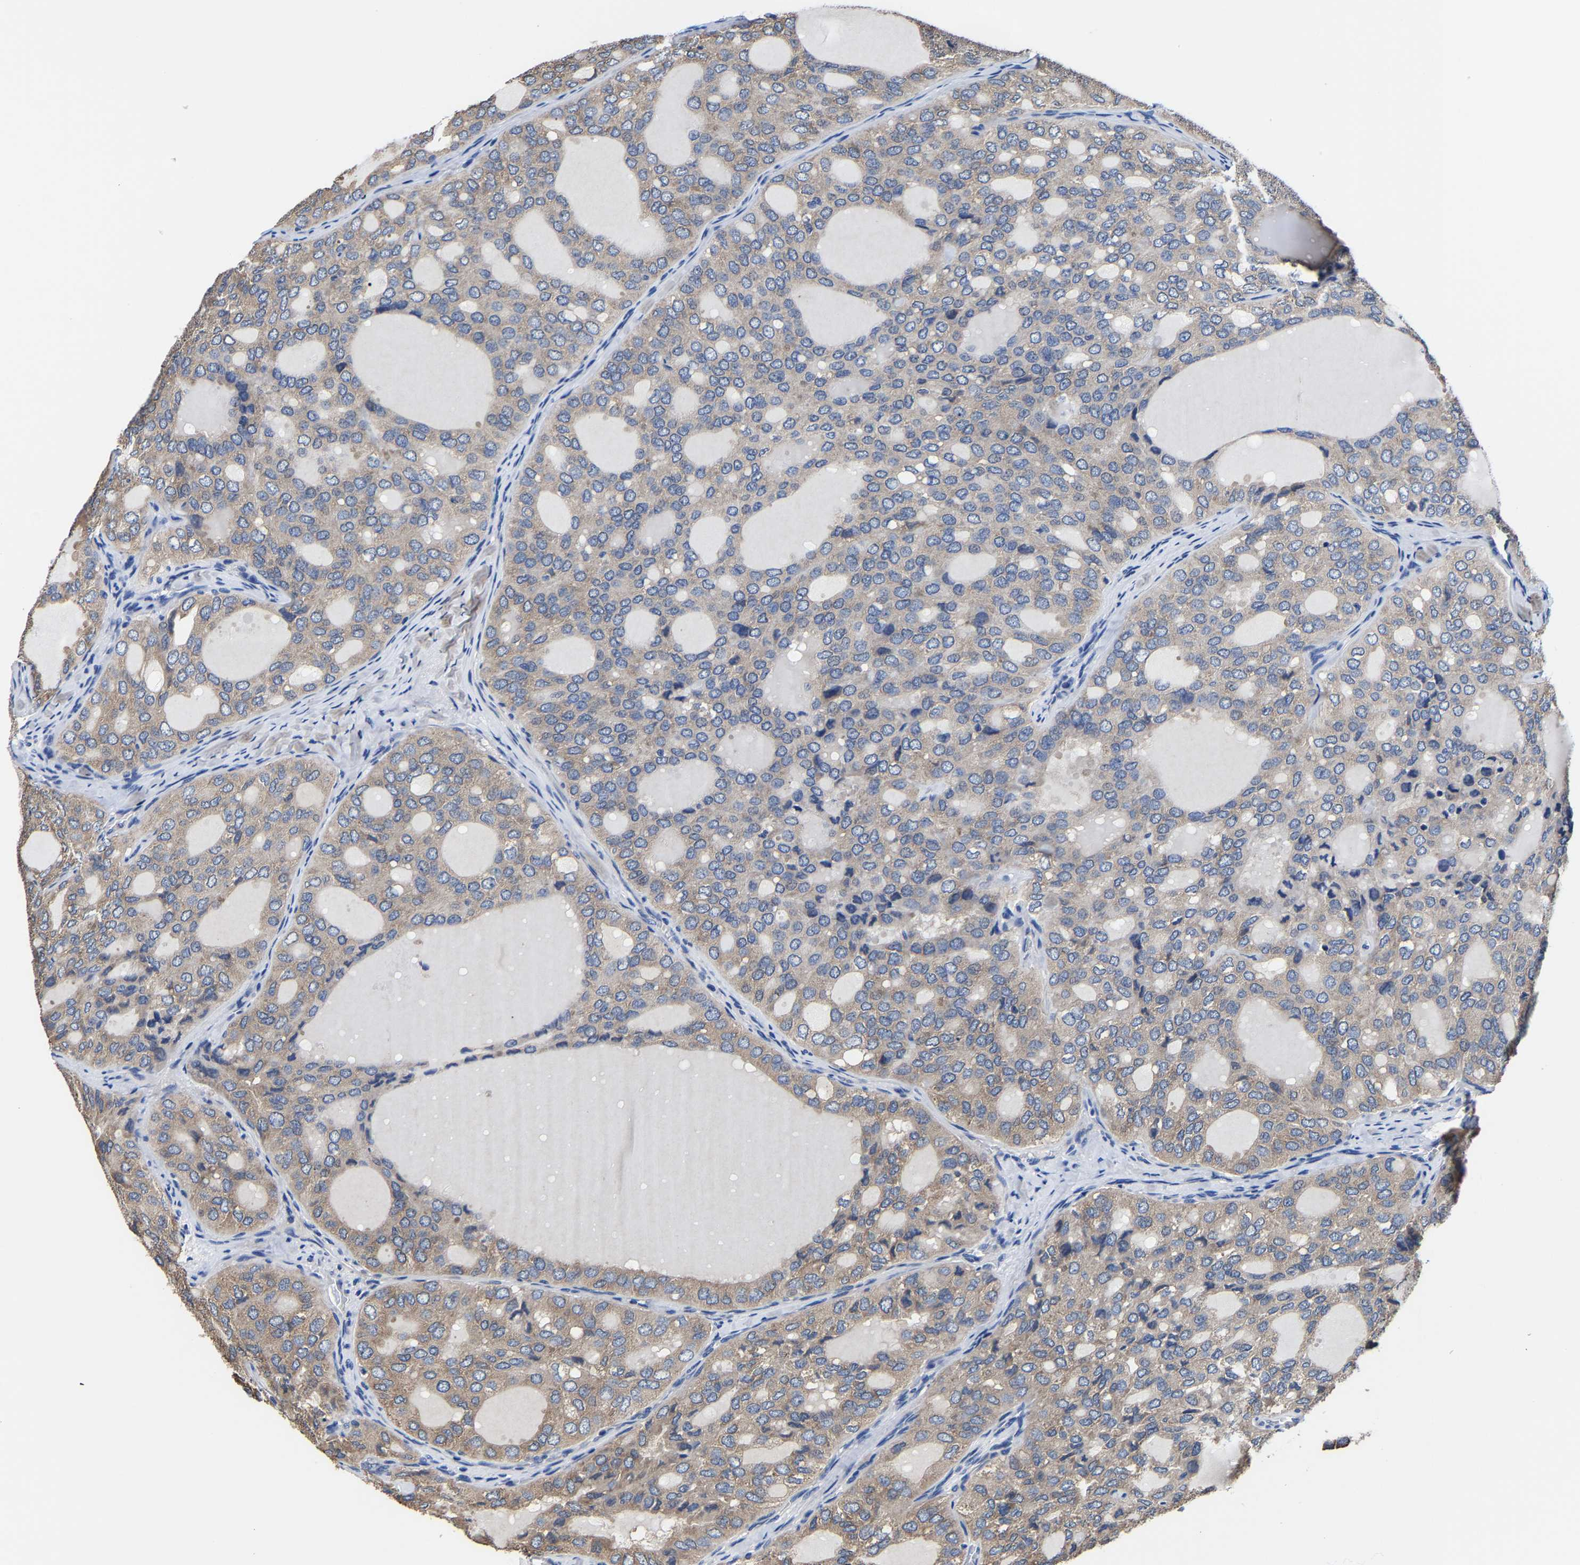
{"staining": {"intensity": "weak", "quantity": ">75%", "location": "cytoplasmic/membranous"}, "tissue": "thyroid cancer", "cell_type": "Tumor cells", "image_type": "cancer", "snomed": [{"axis": "morphology", "description": "Follicular adenoma carcinoma, NOS"}, {"axis": "topography", "description": "Thyroid gland"}], "caption": "About >75% of tumor cells in thyroid cancer reveal weak cytoplasmic/membranous protein staining as visualized by brown immunohistochemical staining.", "gene": "SRPK2", "patient": {"sex": "male", "age": 75}}